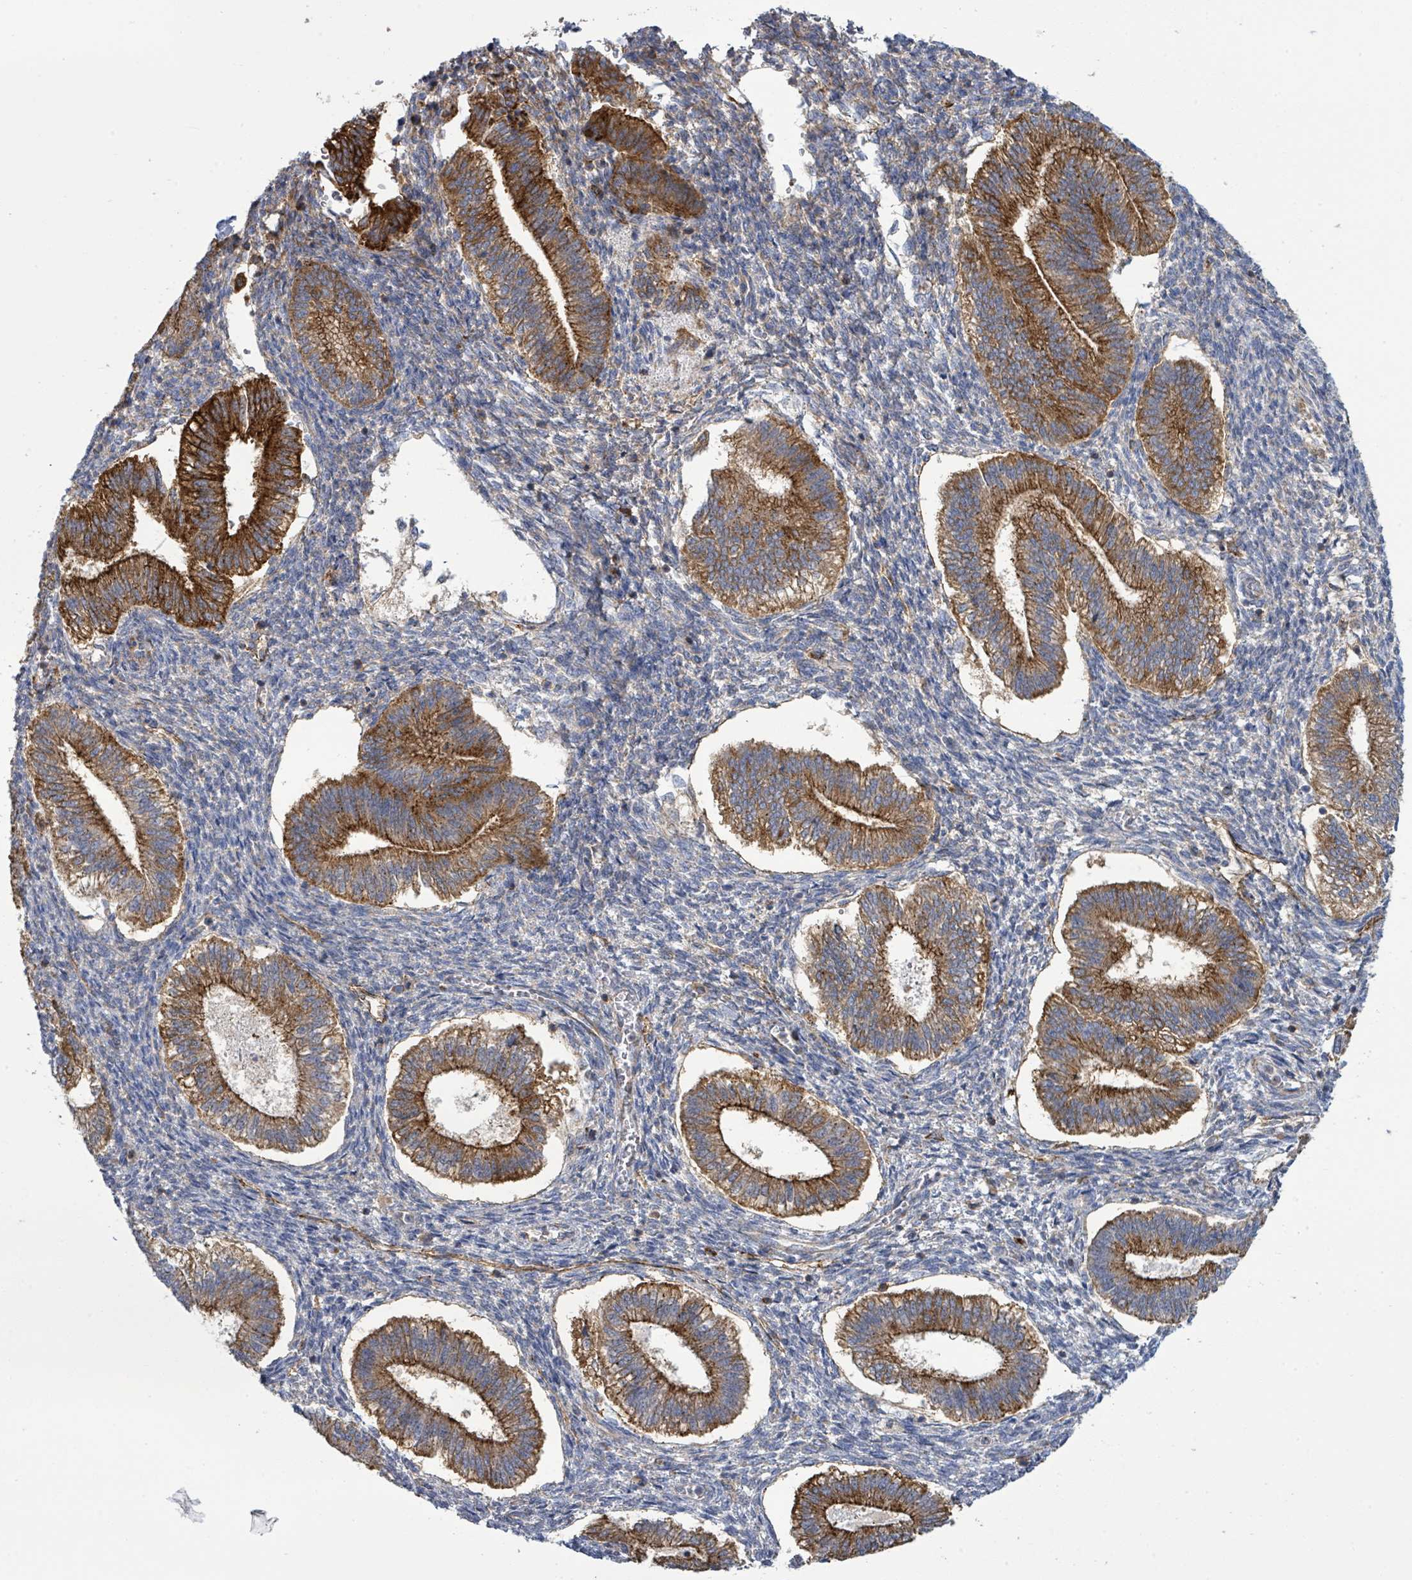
{"staining": {"intensity": "moderate", "quantity": "<25%", "location": "cytoplasmic/membranous"}, "tissue": "endometrium", "cell_type": "Cells in endometrial stroma", "image_type": "normal", "snomed": [{"axis": "morphology", "description": "Normal tissue, NOS"}, {"axis": "topography", "description": "Endometrium"}], "caption": "An image of human endometrium stained for a protein reveals moderate cytoplasmic/membranous brown staining in cells in endometrial stroma. Using DAB (3,3'-diaminobenzidine) (brown) and hematoxylin (blue) stains, captured at high magnification using brightfield microscopy.", "gene": "EGFL7", "patient": {"sex": "female", "age": 25}}